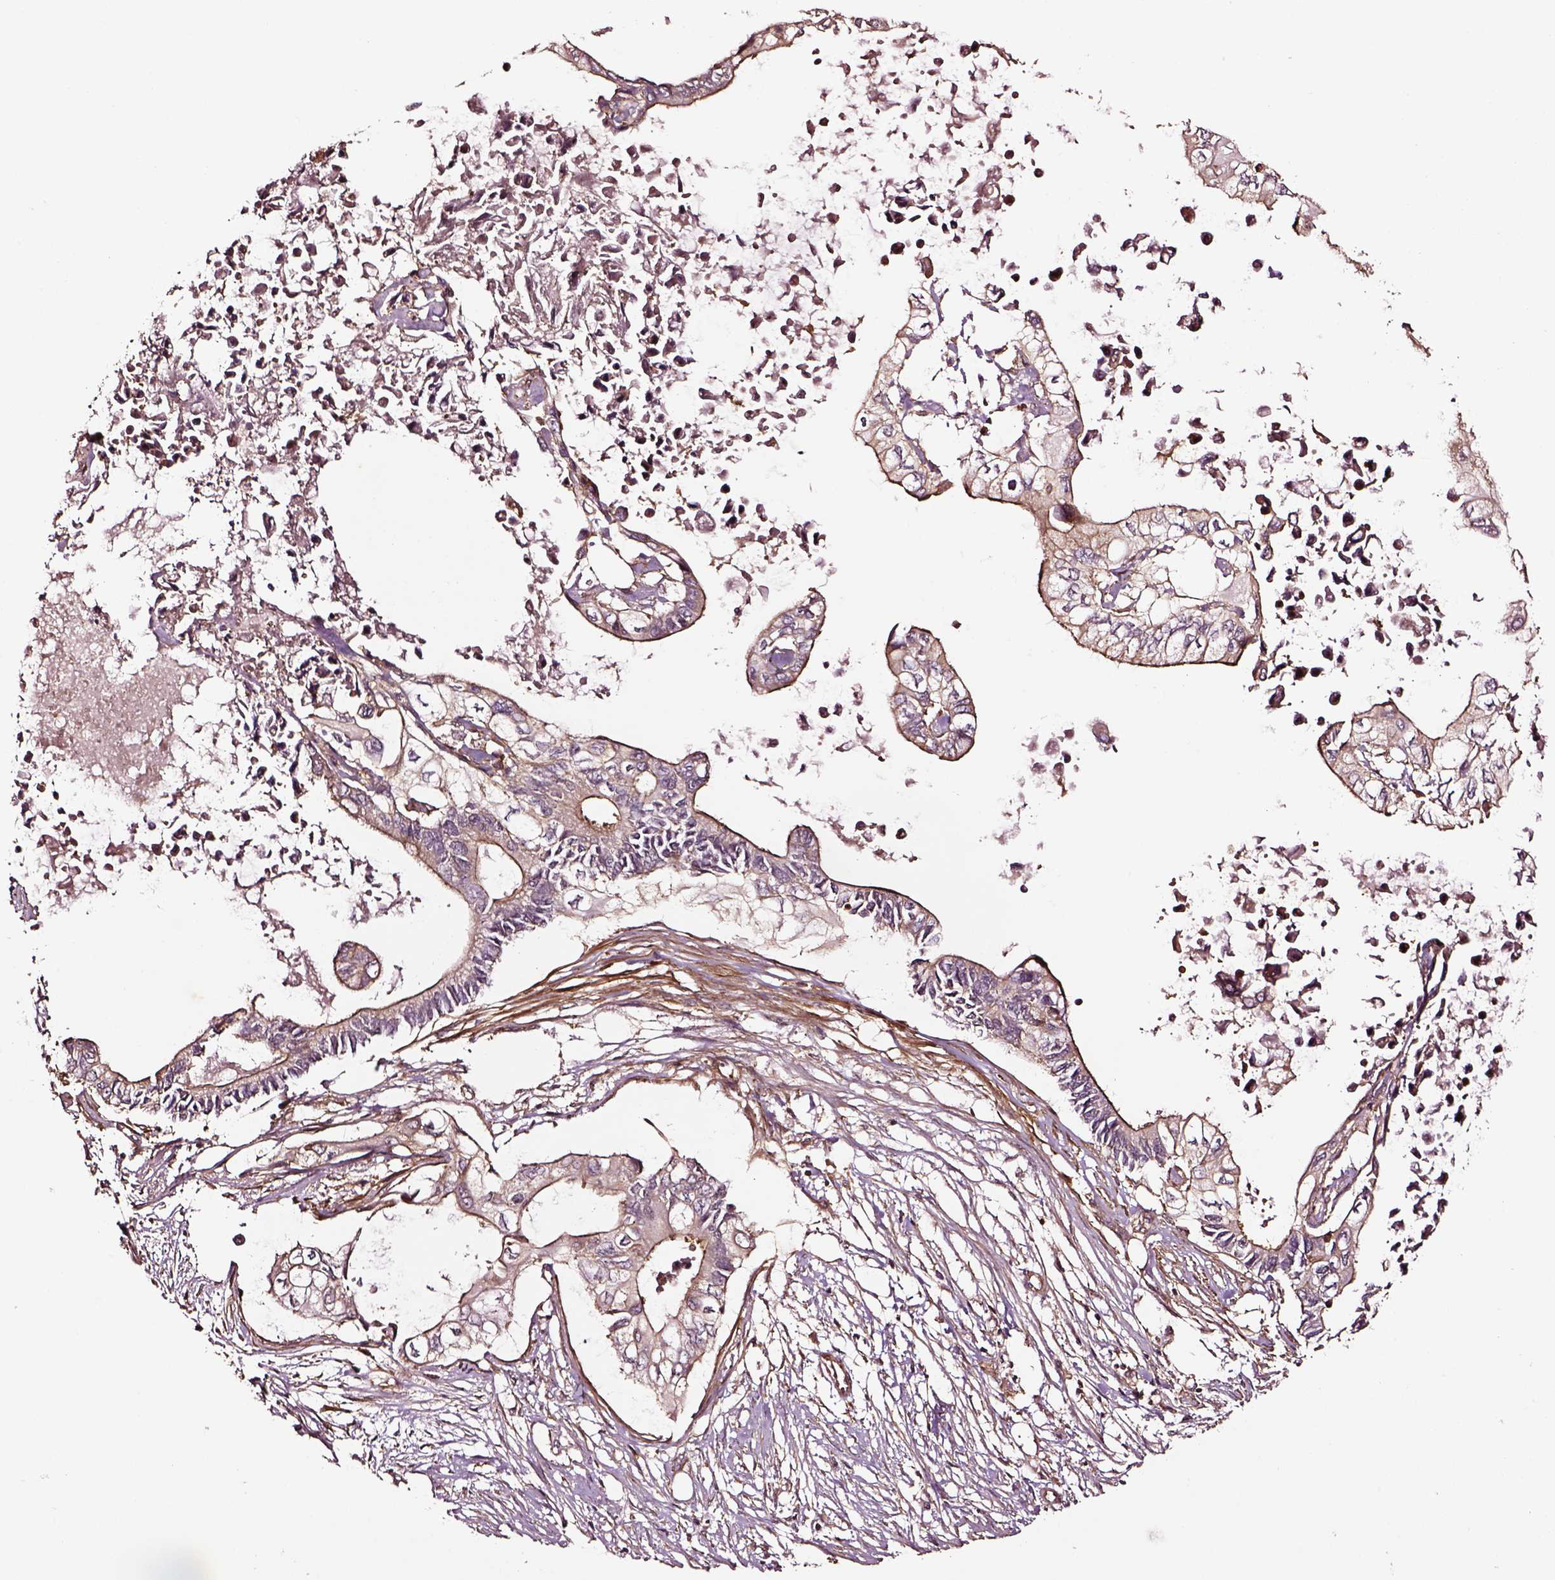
{"staining": {"intensity": "moderate", "quantity": ">75%", "location": "cytoplasmic/membranous"}, "tissue": "pancreatic cancer", "cell_type": "Tumor cells", "image_type": "cancer", "snomed": [{"axis": "morphology", "description": "Adenocarcinoma, NOS"}, {"axis": "topography", "description": "Pancreas"}], "caption": "This is a photomicrograph of immunohistochemistry staining of adenocarcinoma (pancreatic), which shows moderate expression in the cytoplasmic/membranous of tumor cells.", "gene": "RASSF5", "patient": {"sex": "female", "age": 63}}